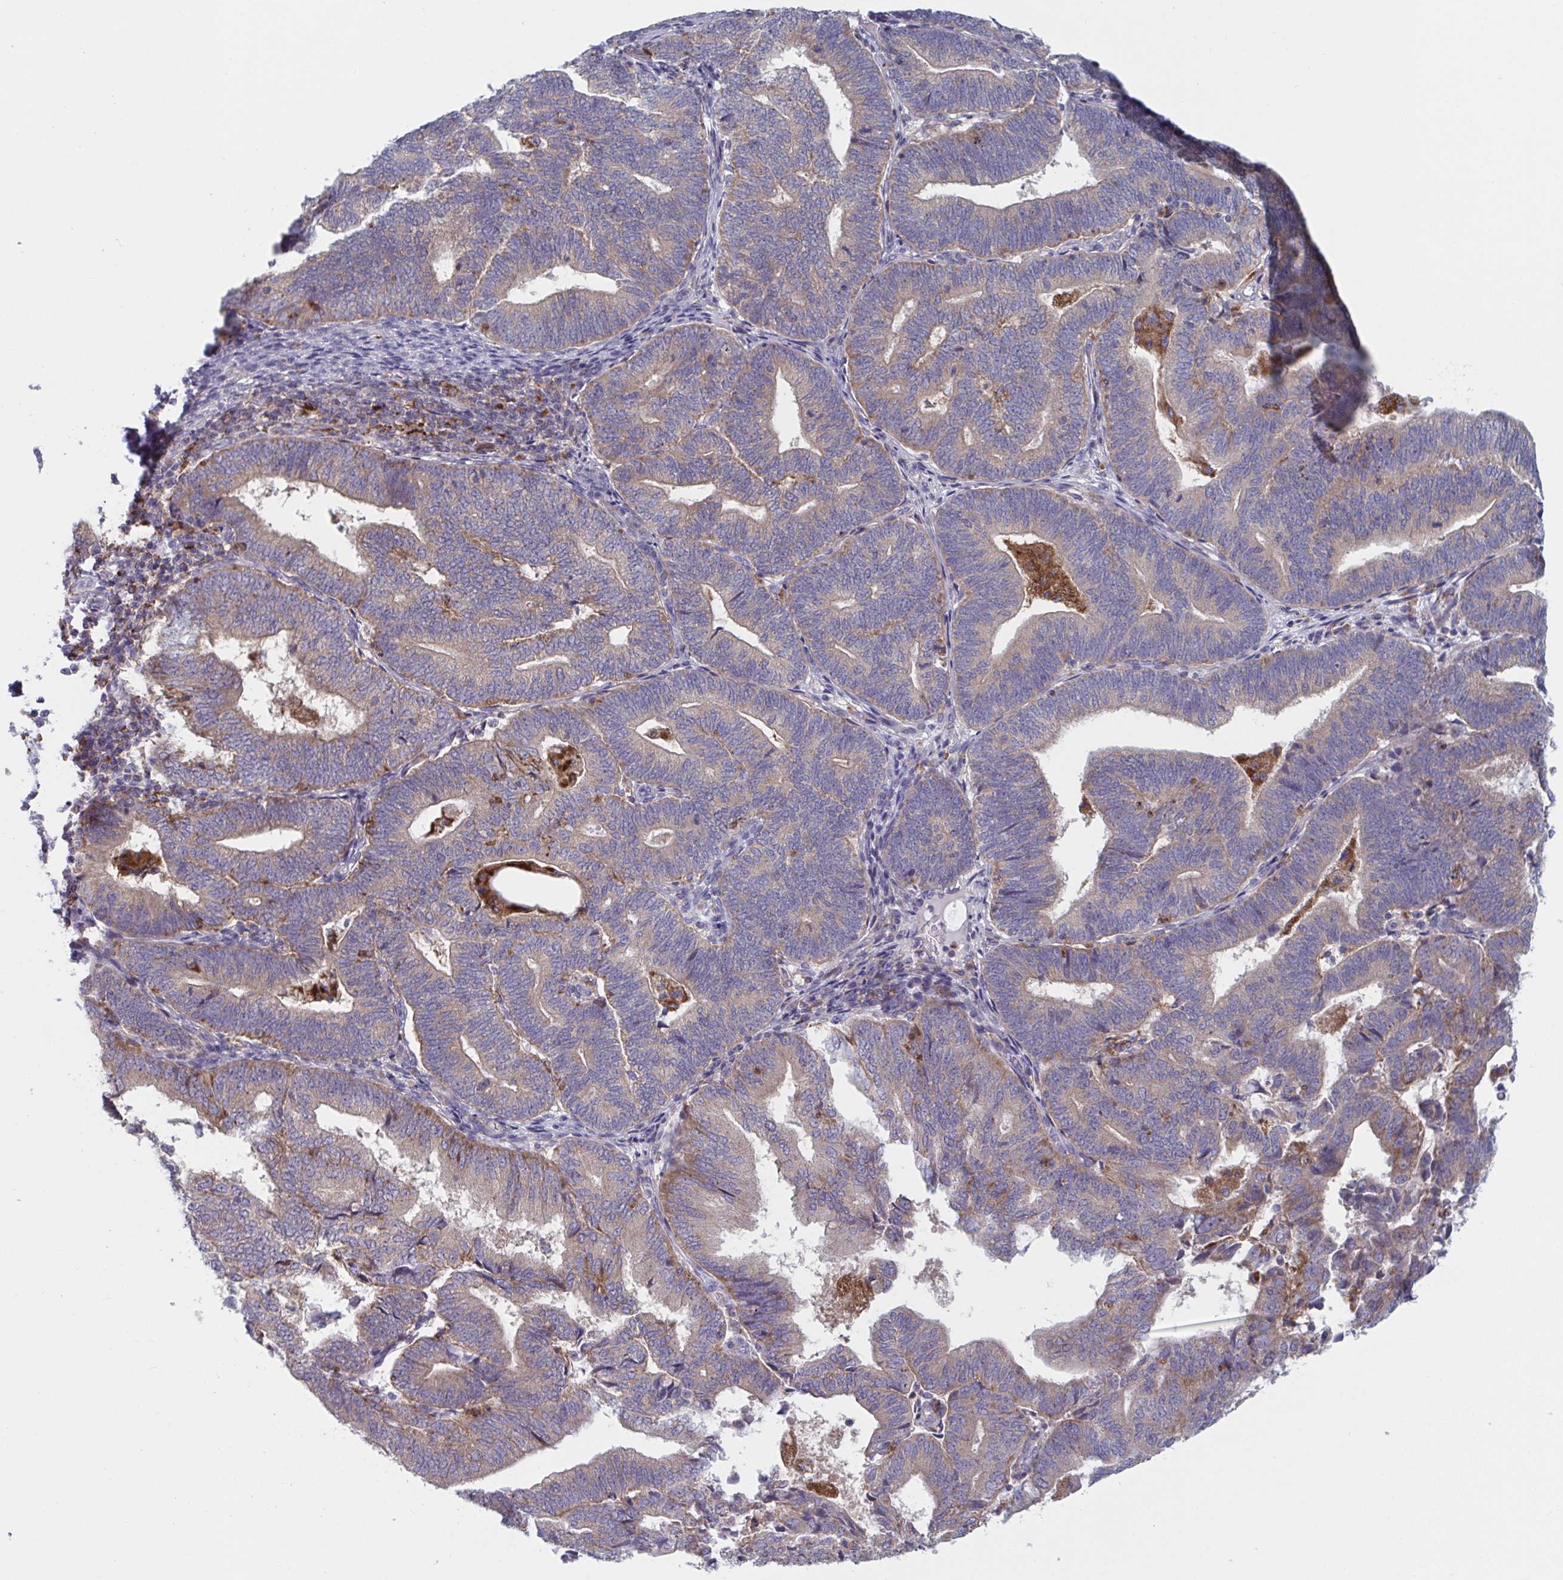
{"staining": {"intensity": "weak", "quantity": "25%-75%", "location": "cytoplasmic/membranous"}, "tissue": "endometrial cancer", "cell_type": "Tumor cells", "image_type": "cancer", "snomed": [{"axis": "morphology", "description": "Adenocarcinoma, NOS"}, {"axis": "topography", "description": "Endometrium"}], "caption": "This photomicrograph displays immunohistochemistry staining of adenocarcinoma (endometrial), with low weak cytoplasmic/membranous staining in approximately 25%-75% of tumor cells.", "gene": "NIPSNAP1", "patient": {"sex": "female", "age": 70}}